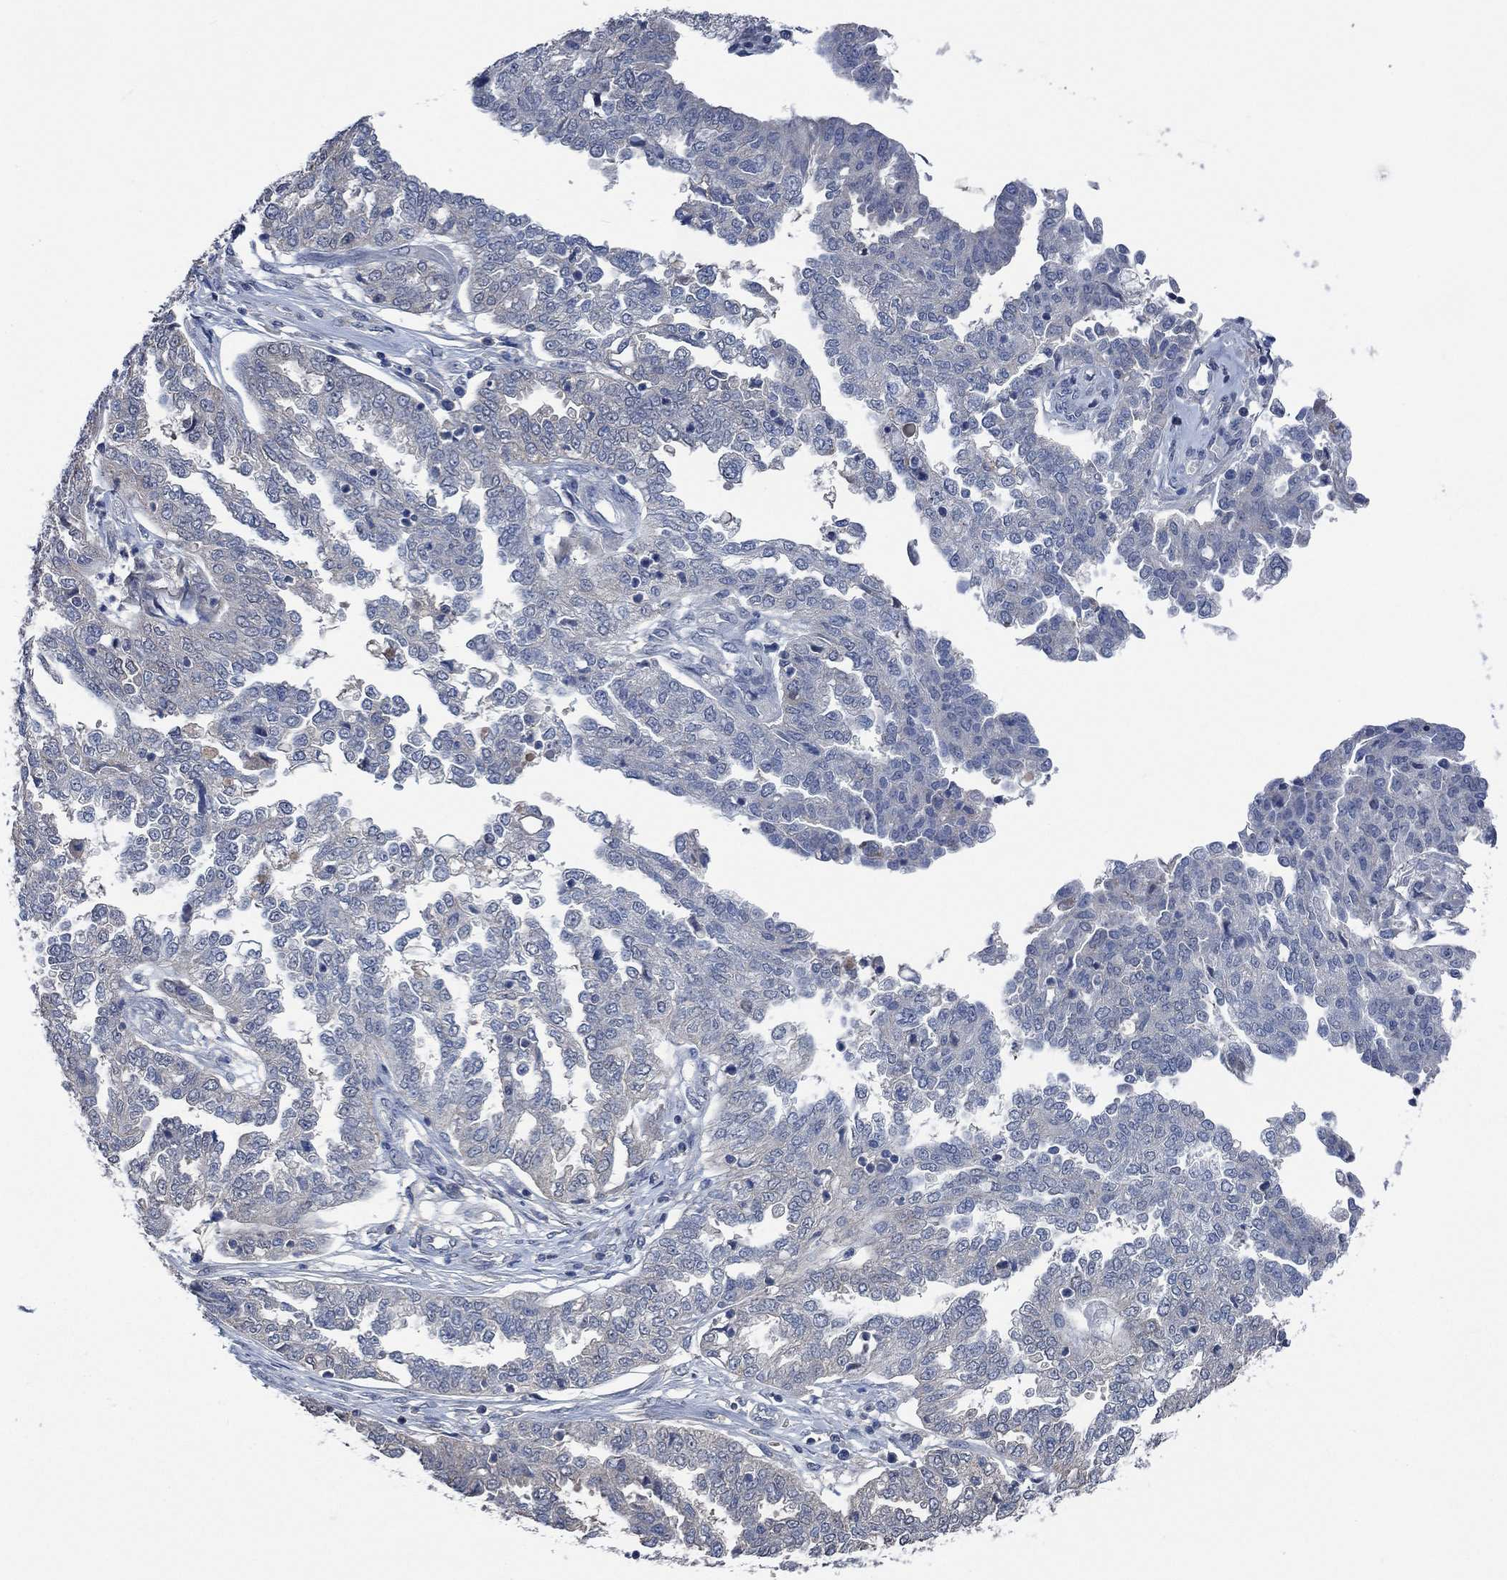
{"staining": {"intensity": "negative", "quantity": "none", "location": "none"}, "tissue": "ovarian cancer", "cell_type": "Tumor cells", "image_type": "cancer", "snomed": [{"axis": "morphology", "description": "Cystadenocarcinoma, serous, NOS"}, {"axis": "topography", "description": "Ovary"}], "caption": "Immunohistochemistry photomicrograph of ovarian serous cystadenocarcinoma stained for a protein (brown), which displays no positivity in tumor cells.", "gene": "OBSCN", "patient": {"sex": "female", "age": 67}}